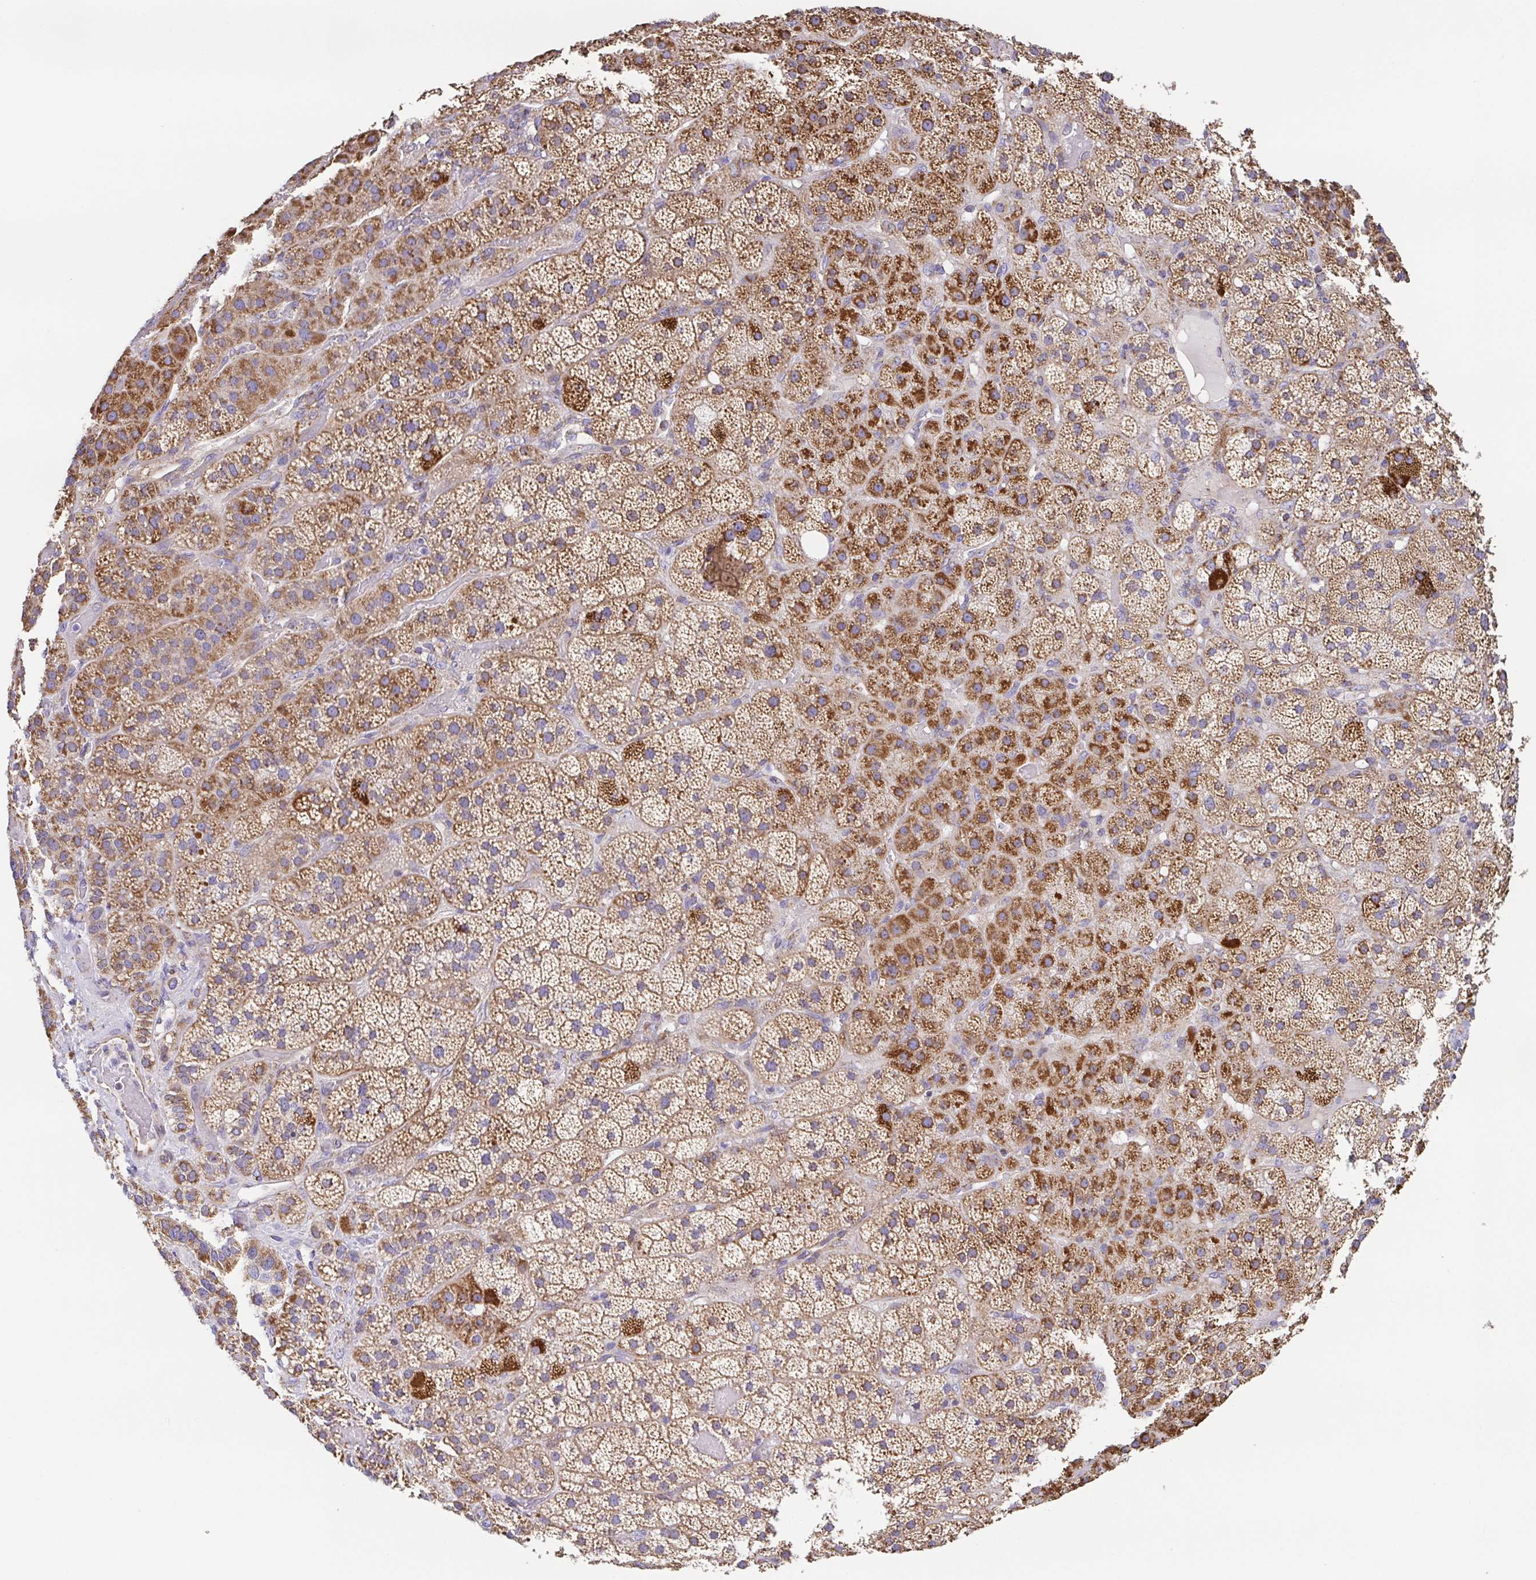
{"staining": {"intensity": "strong", "quantity": "25%-75%", "location": "cytoplasmic/membranous"}, "tissue": "adrenal gland", "cell_type": "Glandular cells", "image_type": "normal", "snomed": [{"axis": "morphology", "description": "Normal tissue, NOS"}, {"axis": "topography", "description": "Adrenal gland"}], "caption": "This photomicrograph reveals normal adrenal gland stained with immunohistochemistry to label a protein in brown. The cytoplasmic/membranous of glandular cells show strong positivity for the protein. Nuclei are counter-stained blue.", "gene": "GINM1", "patient": {"sex": "male", "age": 57}}